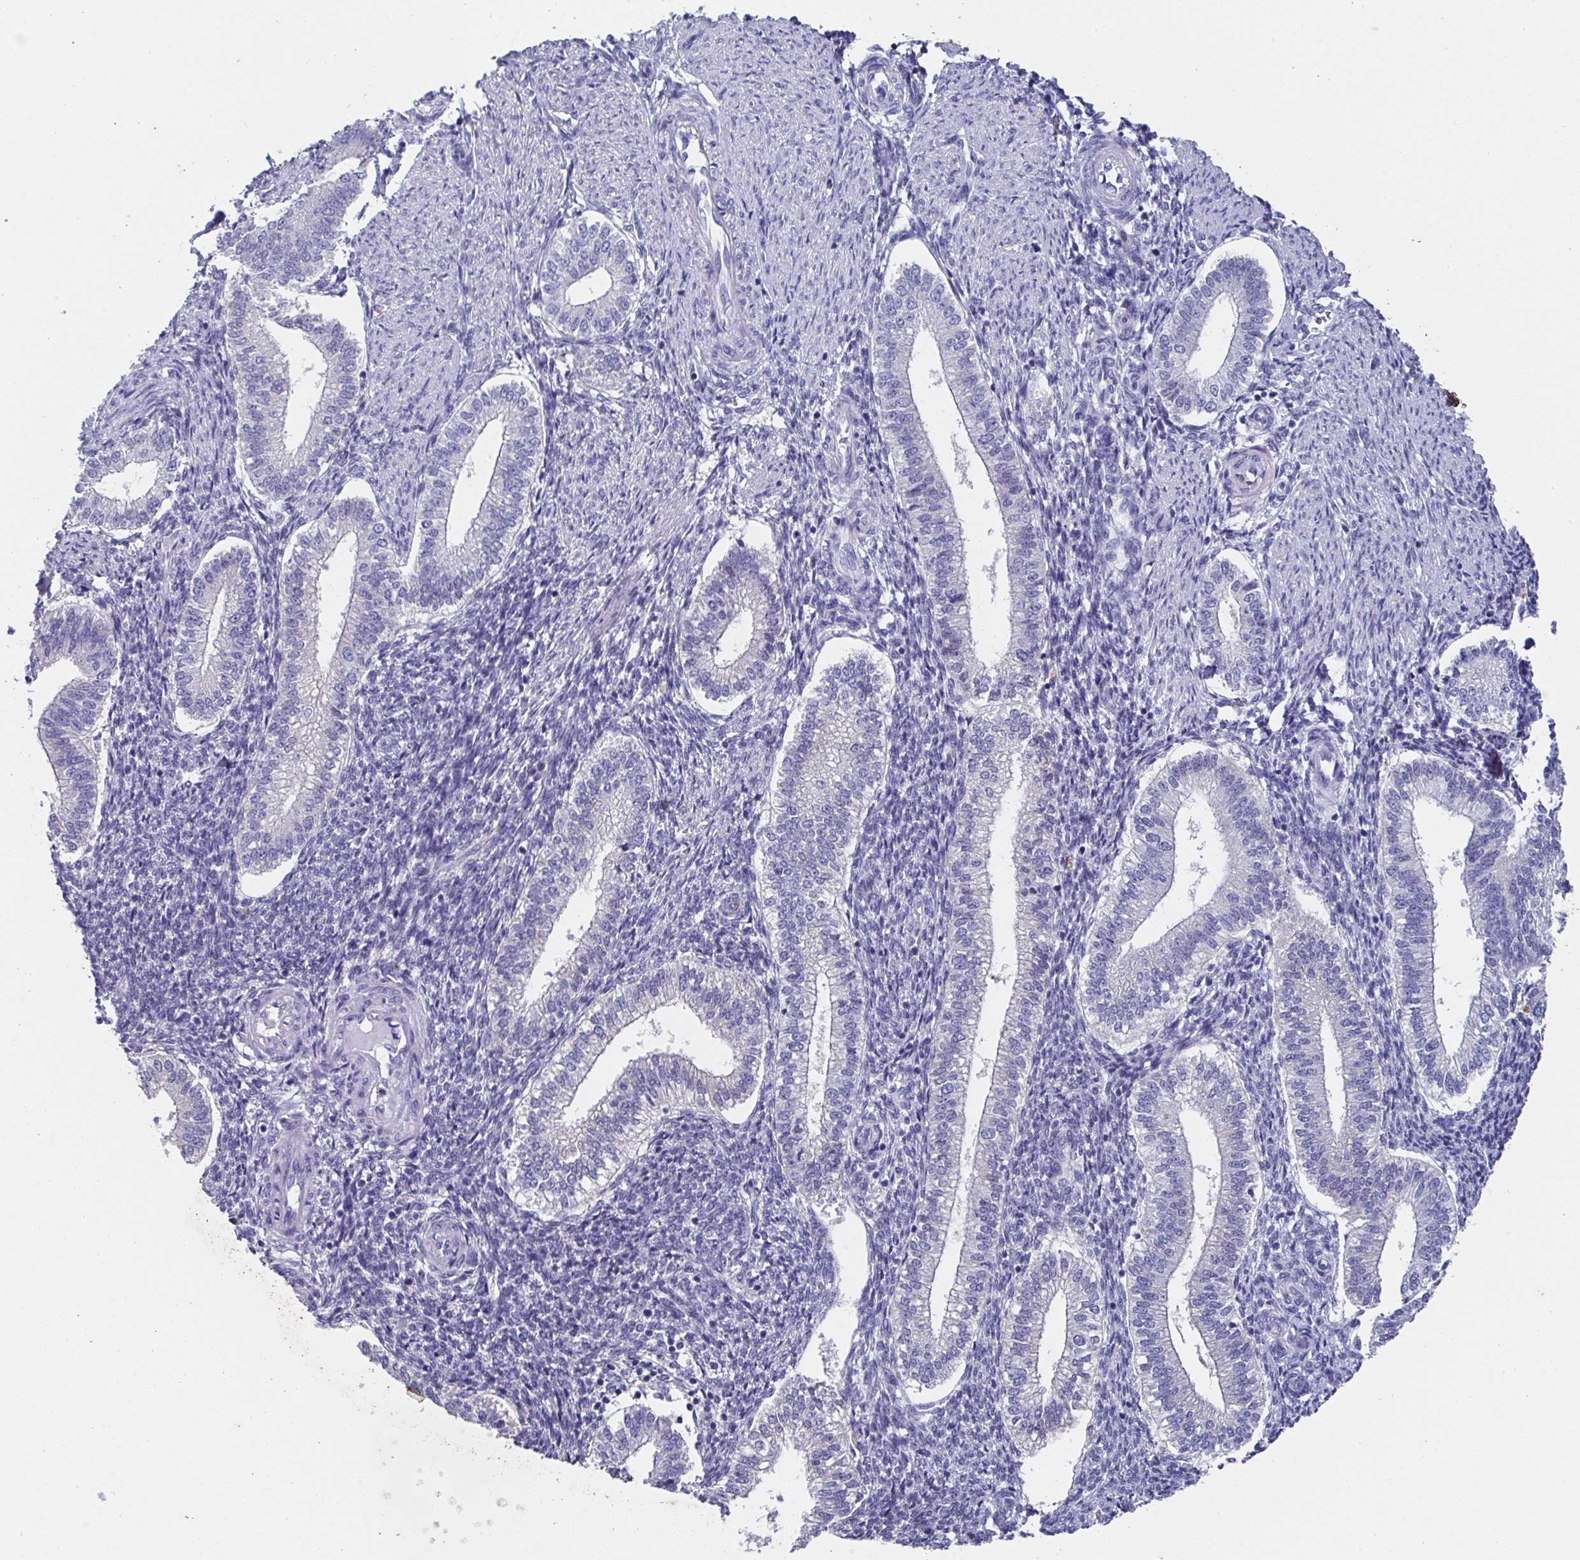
{"staining": {"intensity": "negative", "quantity": "none", "location": "none"}, "tissue": "endometrium", "cell_type": "Cells in endometrial stroma", "image_type": "normal", "snomed": [{"axis": "morphology", "description": "Normal tissue, NOS"}, {"axis": "topography", "description": "Endometrium"}], "caption": "This is an IHC image of normal endometrium. There is no staining in cells in endometrial stroma.", "gene": "SSC4D", "patient": {"sex": "female", "age": 25}}